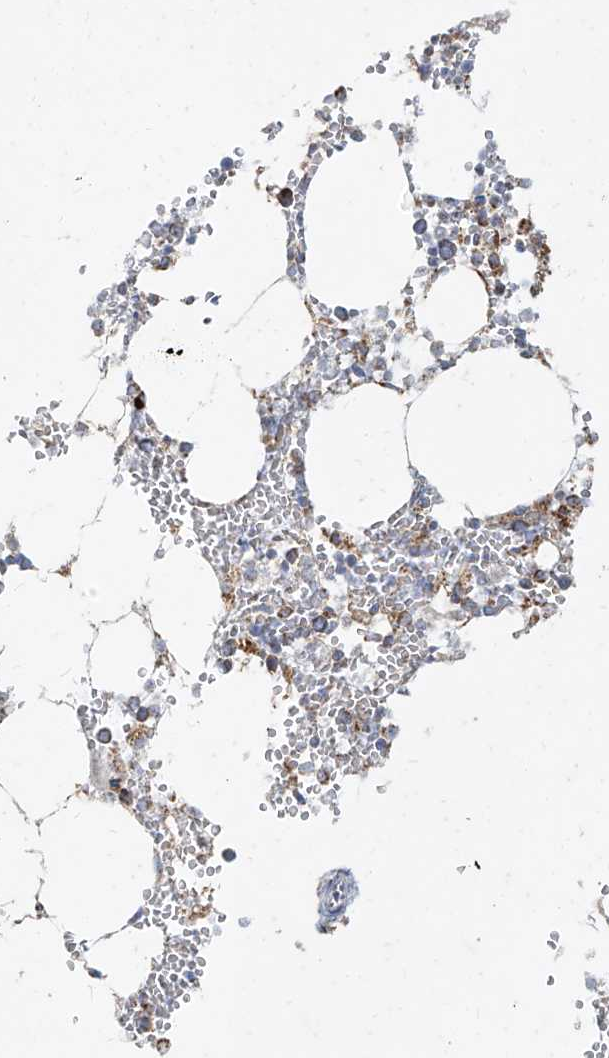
{"staining": {"intensity": "weak", "quantity": "<25%", "location": "cytoplasmic/membranous"}, "tissue": "bone marrow", "cell_type": "Hematopoietic cells", "image_type": "normal", "snomed": [{"axis": "morphology", "description": "Normal tissue, NOS"}, {"axis": "topography", "description": "Bone marrow"}], "caption": "IHC micrograph of normal human bone marrow stained for a protein (brown), which reveals no positivity in hematopoietic cells.", "gene": "MTX2", "patient": {"sex": "male", "age": 70}}